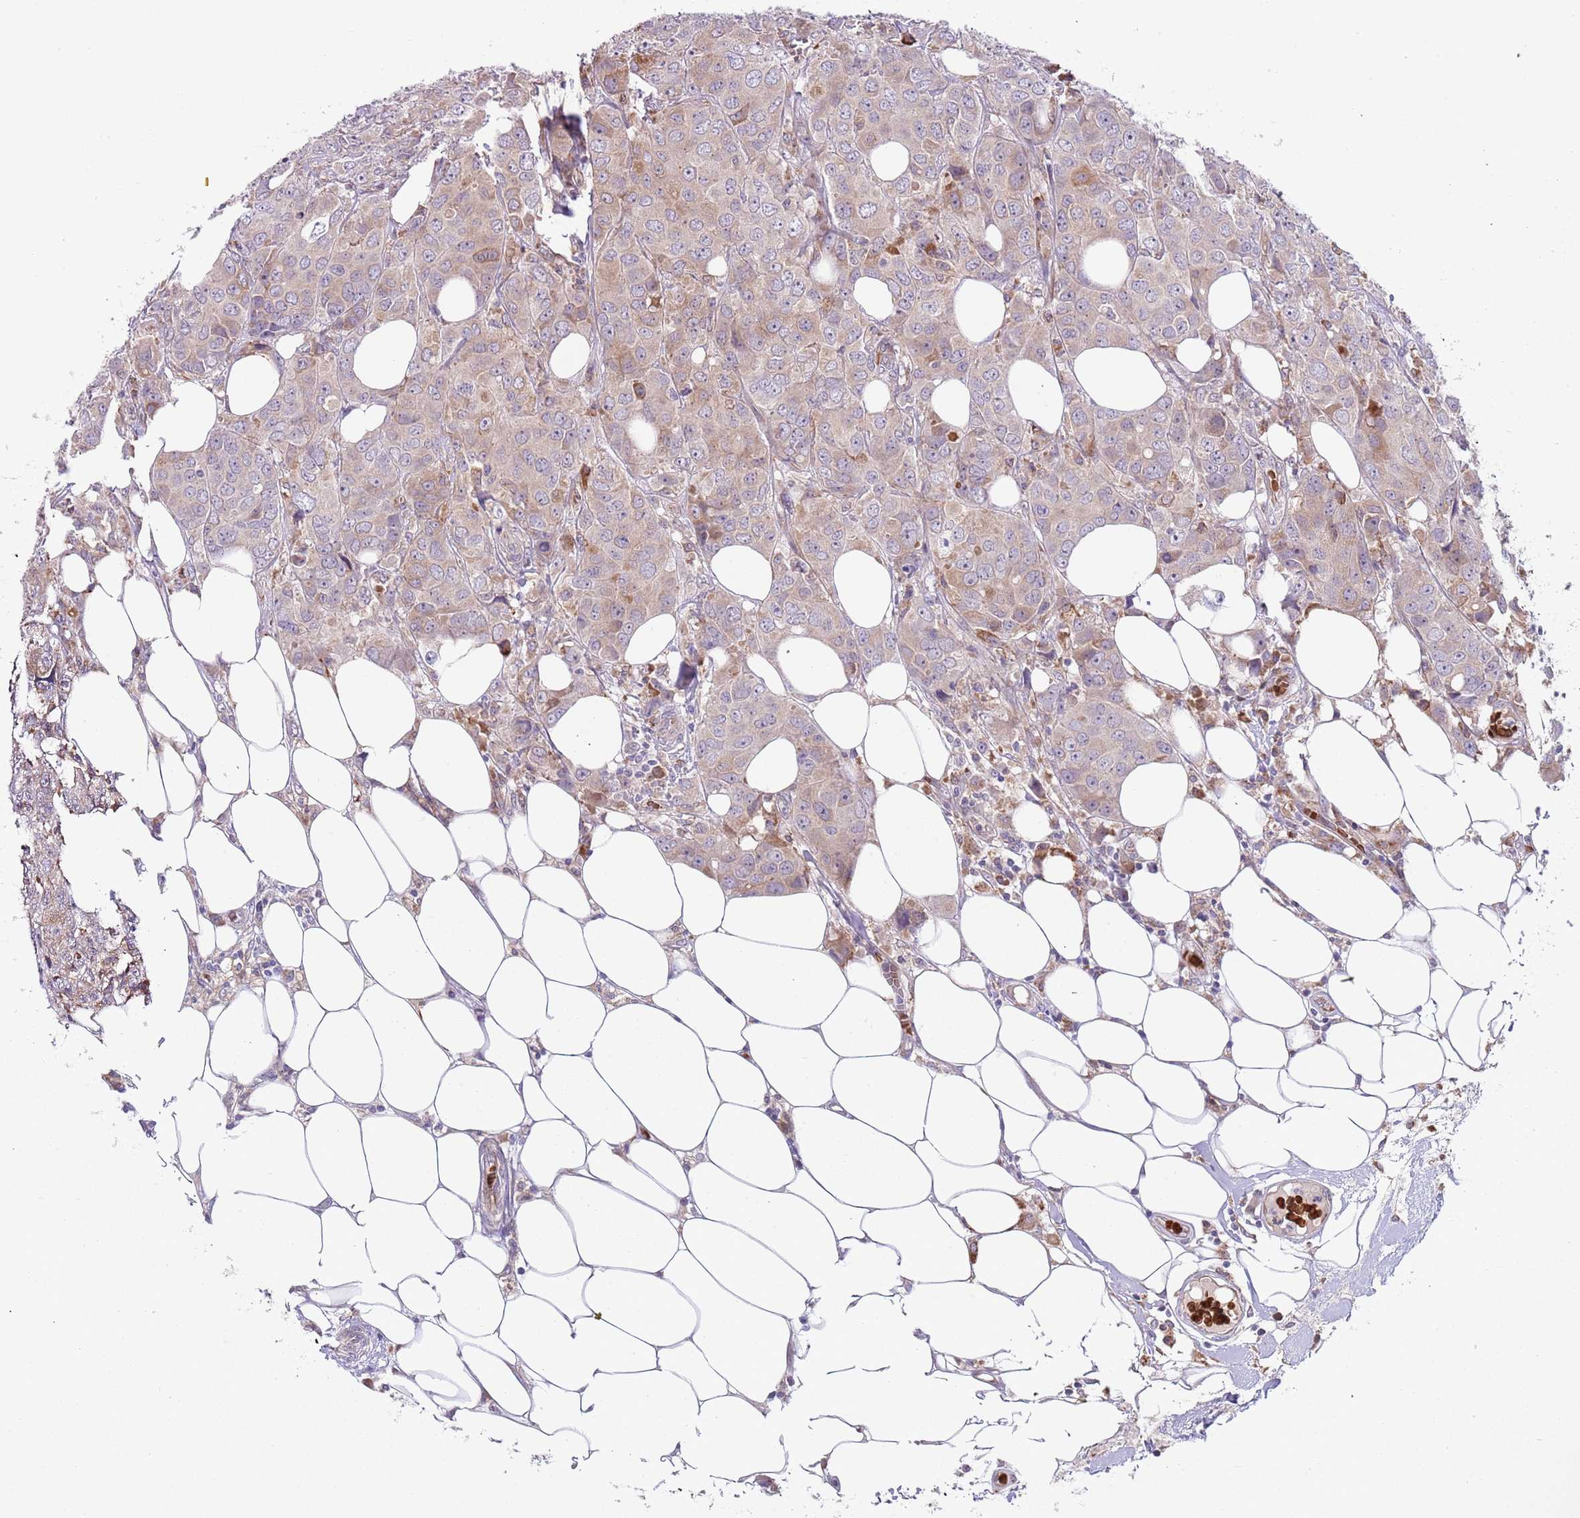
{"staining": {"intensity": "moderate", "quantity": ">75%", "location": "cytoplasmic/membranous"}, "tissue": "breast cancer", "cell_type": "Tumor cells", "image_type": "cancer", "snomed": [{"axis": "morphology", "description": "Duct carcinoma"}, {"axis": "topography", "description": "Breast"}], "caption": "Tumor cells display medium levels of moderate cytoplasmic/membranous staining in approximately >75% of cells in human breast invasive ductal carcinoma.", "gene": "VWCE", "patient": {"sex": "female", "age": 43}}